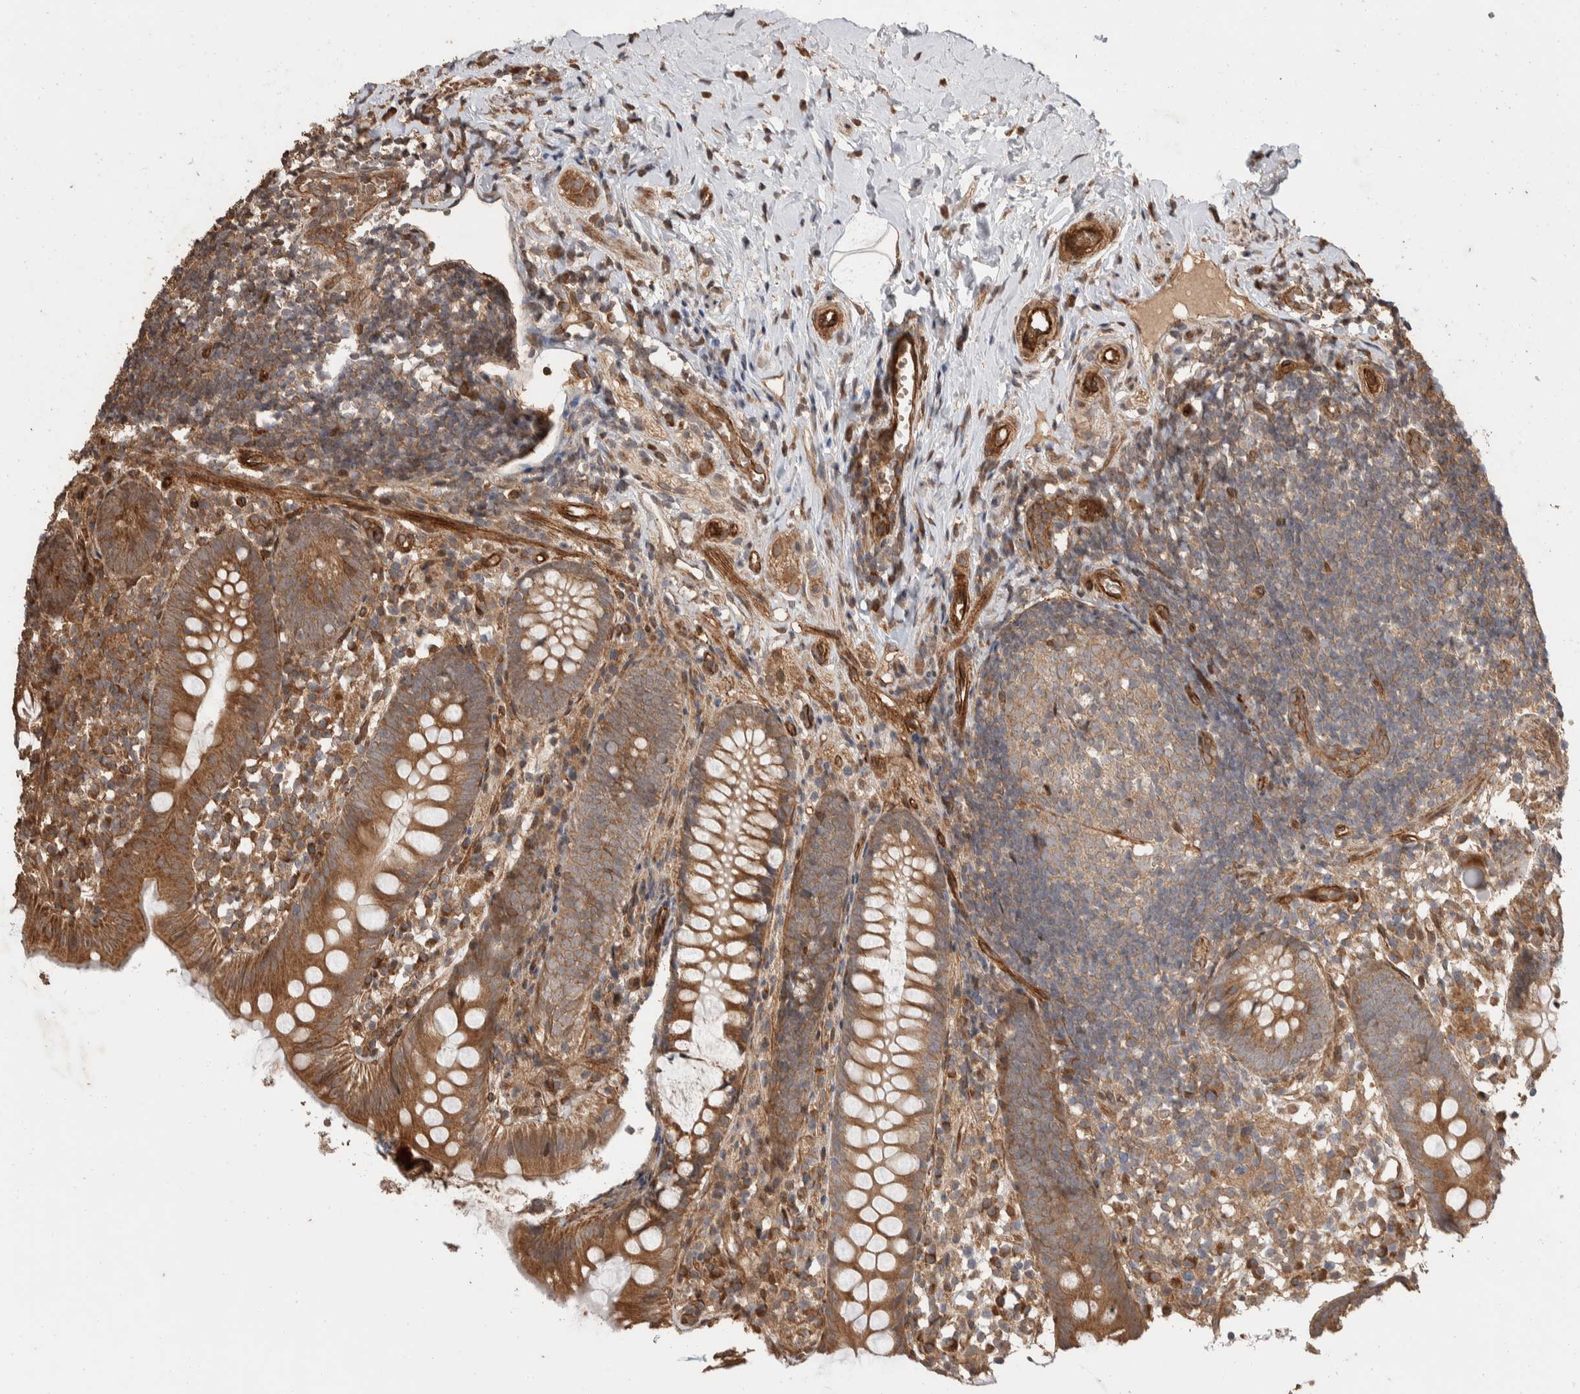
{"staining": {"intensity": "moderate", "quantity": ">75%", "location": "cytoplasmic/membranous"}, "tissue": "appendix", "cell_type": "Glandular cells", "image_type": "normal", "snomed": [{"axis": "morphology", "description": "Normal tissue, NOS"}, {"axis": "topography", "description": "Appendix"}], "caption": "Protein staining by immunohistochemistry (IHC) demonstrates moderate cytoplasmic/membranous staining in about >75% of glandular cells in unremarkable appendix.", "gene": "ERC1", "patient": {"sex": "female", "age": 20}}